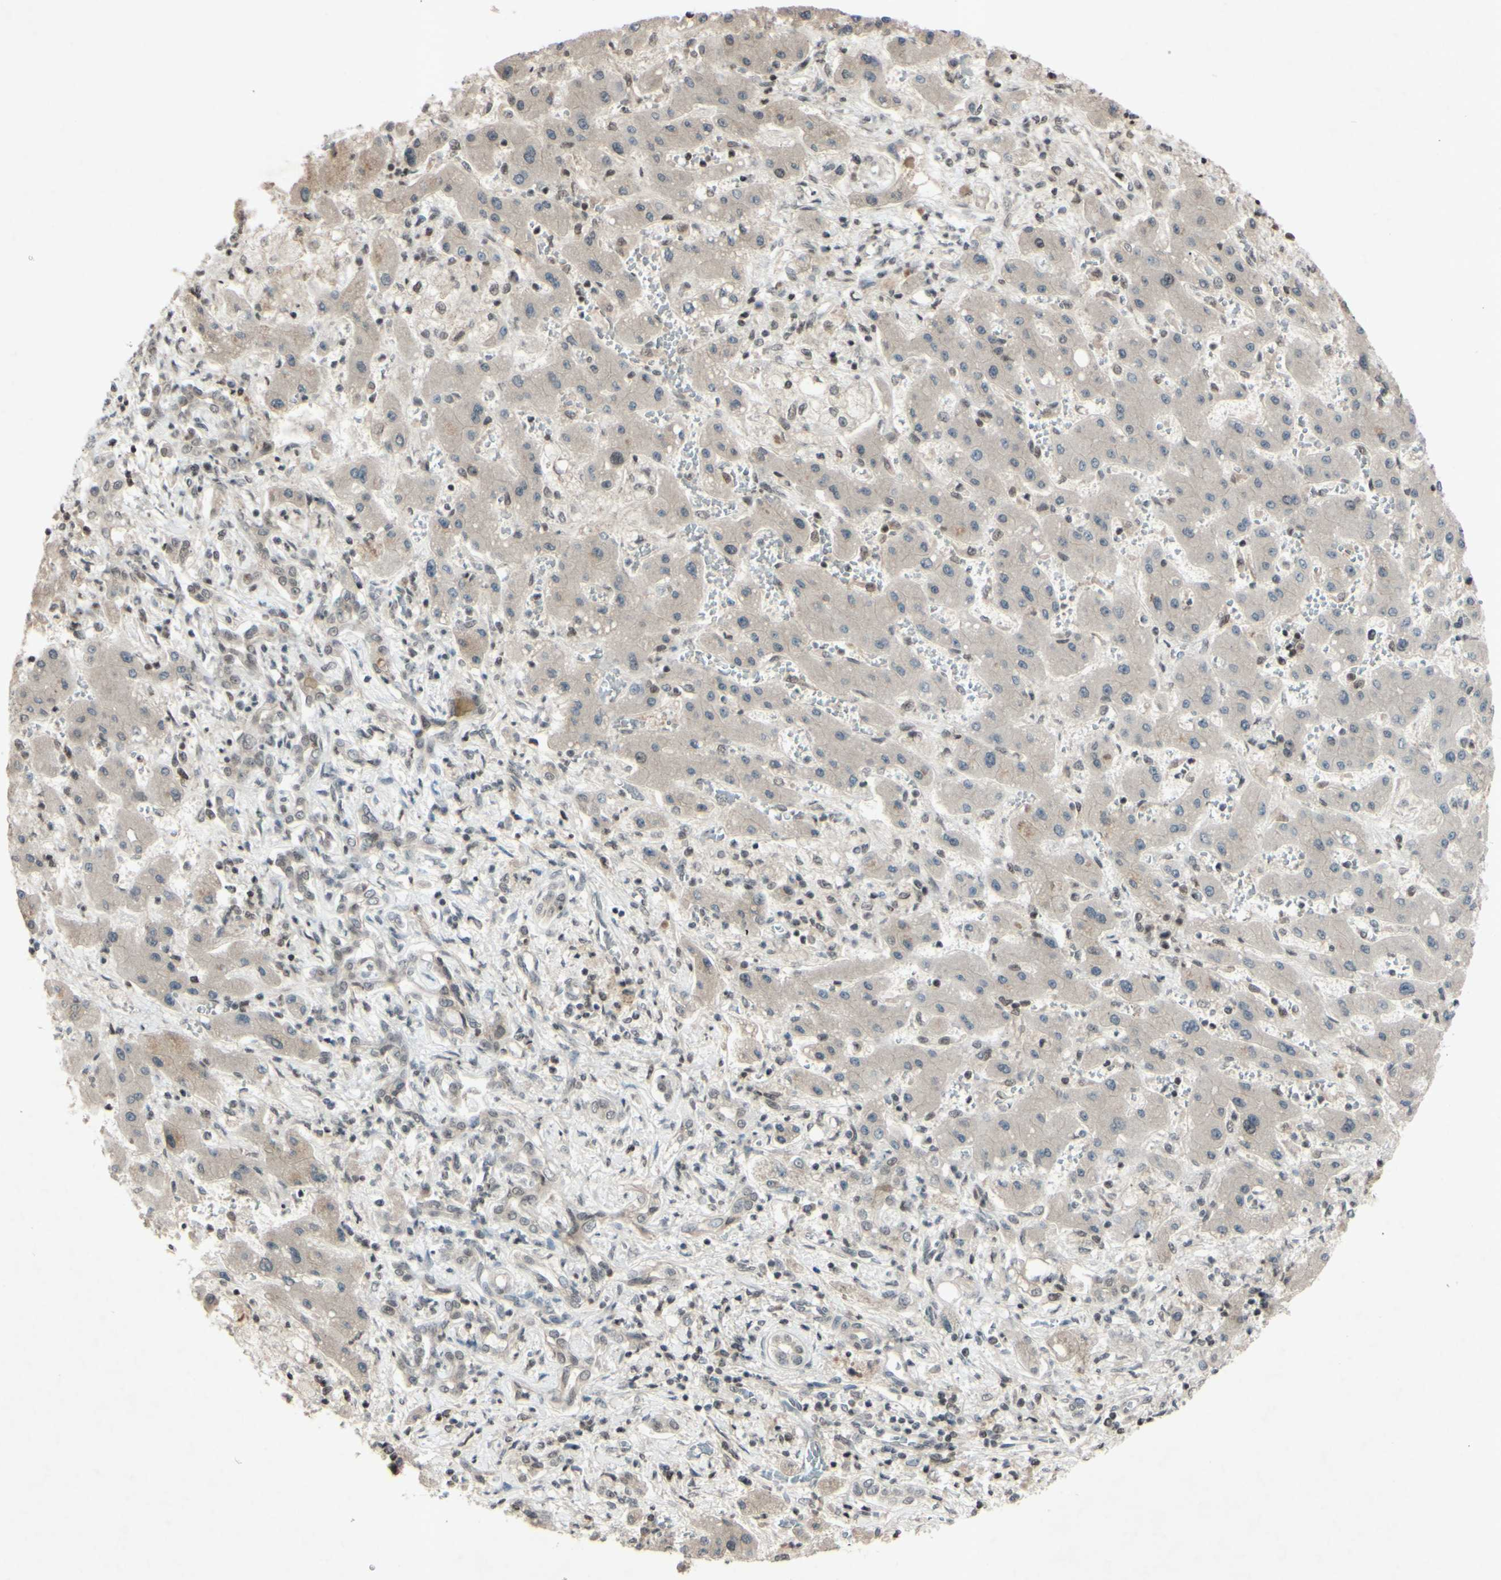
{"staining": {"intensity": "negative", "quantity": "none", "location": "none"}, "tissue": "liver cancer", "cell_type": "Tumor cells", "image_type": "cancer", "snomed": [{"axis": "morphology", "description": "Cholangiocarcinoma"}, {"axis": "topography", "description": "Liver"}], "caption": "Immunohistochemistry of human liver cancer (cholangiocarcinoma) displays no staining in tumor cells.", "gene": "SNW1", "patient": {"sex": "male", "age": 50}}